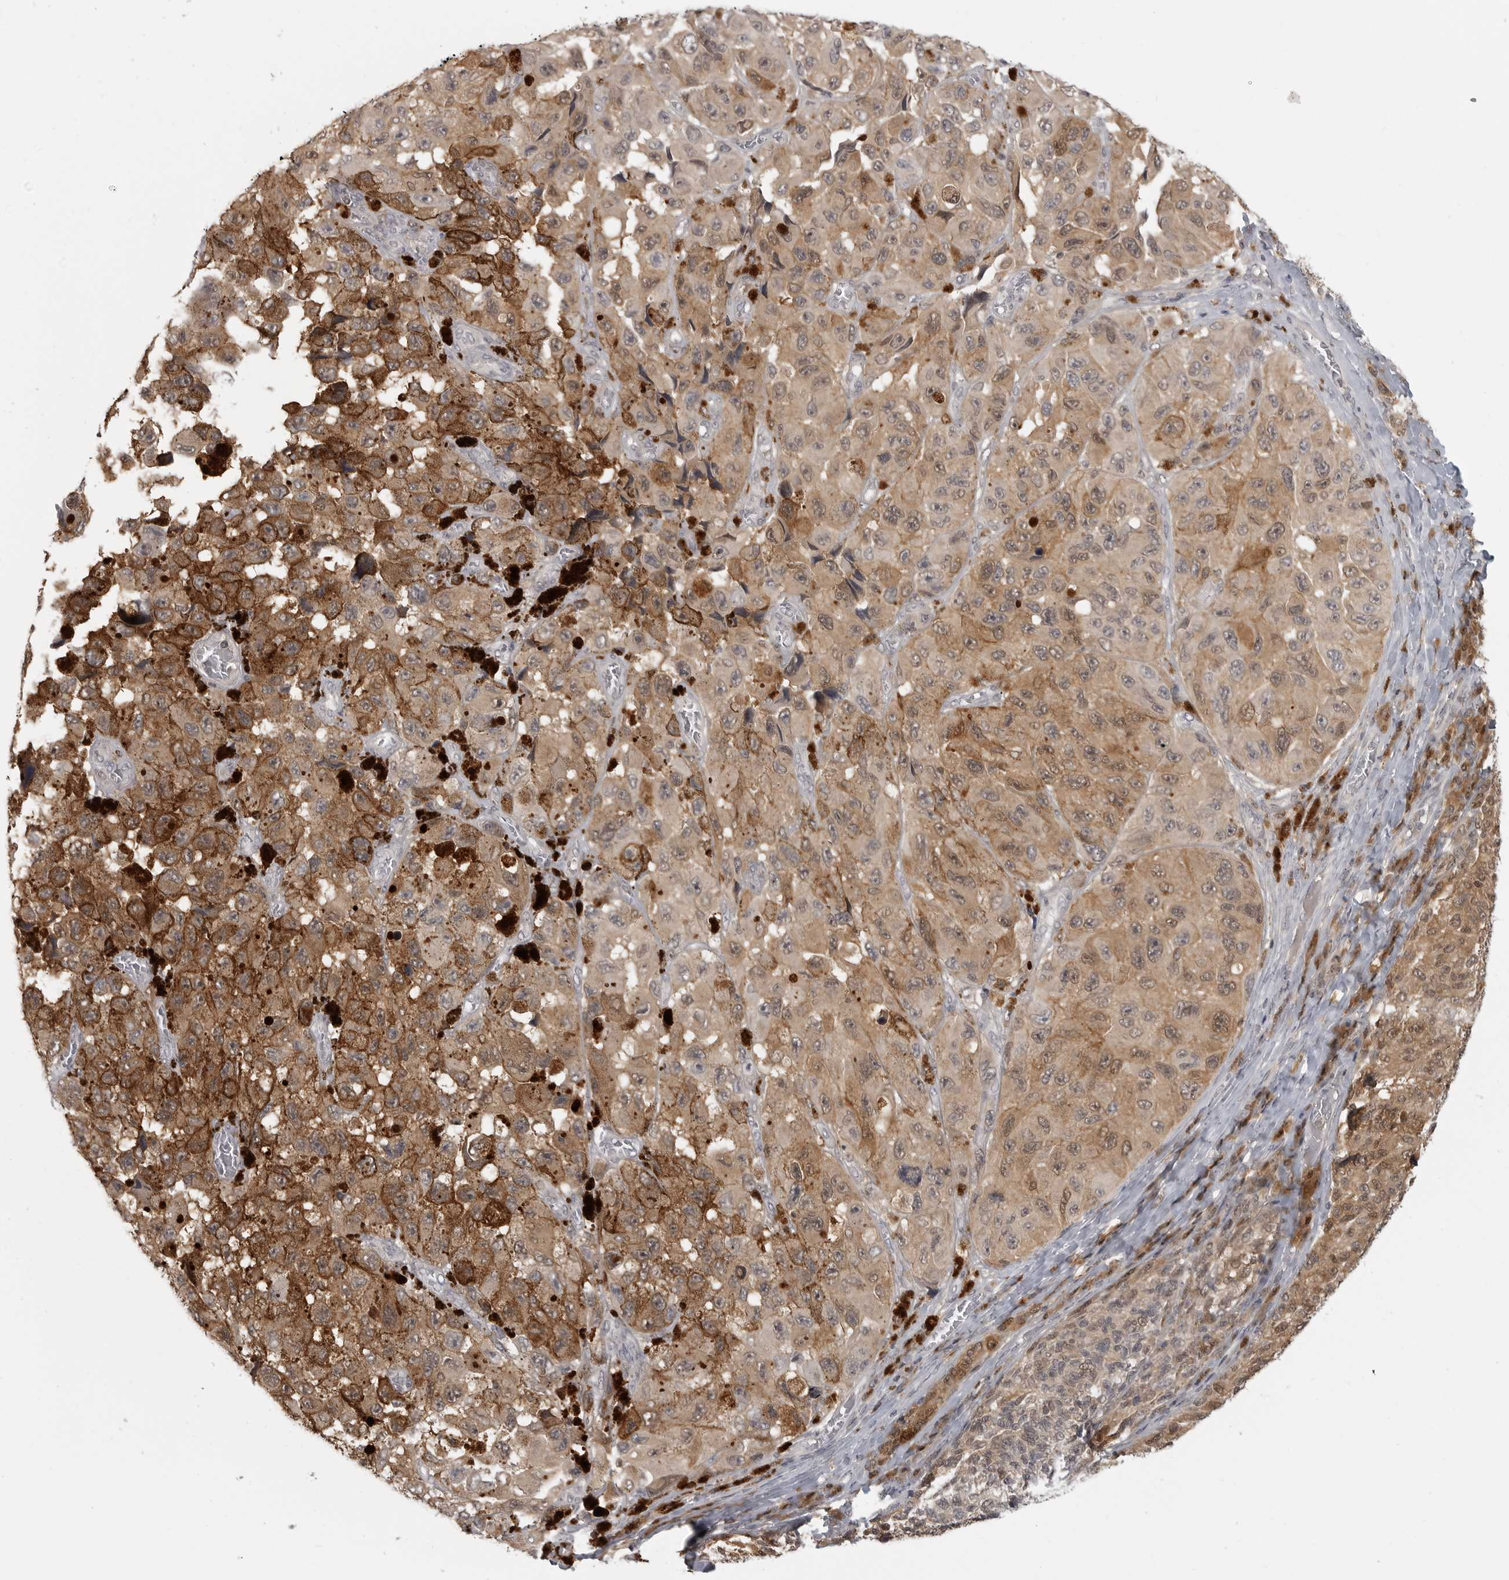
{"staining": {"intensity": "moderate", "quantity": ">75%", "location": "cytoplasmic/membranous"}, "tissue": "melanoma", "cell_type": "Tumor cells", "image_type": "cancer", "snomed": [{"axis": "morphology", "description": "Malignant melanoma, NOS"}, {"axis": "topography", "description": "Skin"}], "caption": "Immunohistochemical staining of human malignant melanoma demonstrates medium levels of moderate cytoplasmic/membranous staining in about >75% of tumor cells.", "gene": "CTIF", "patient": {"sex": "female", "age": 73}}